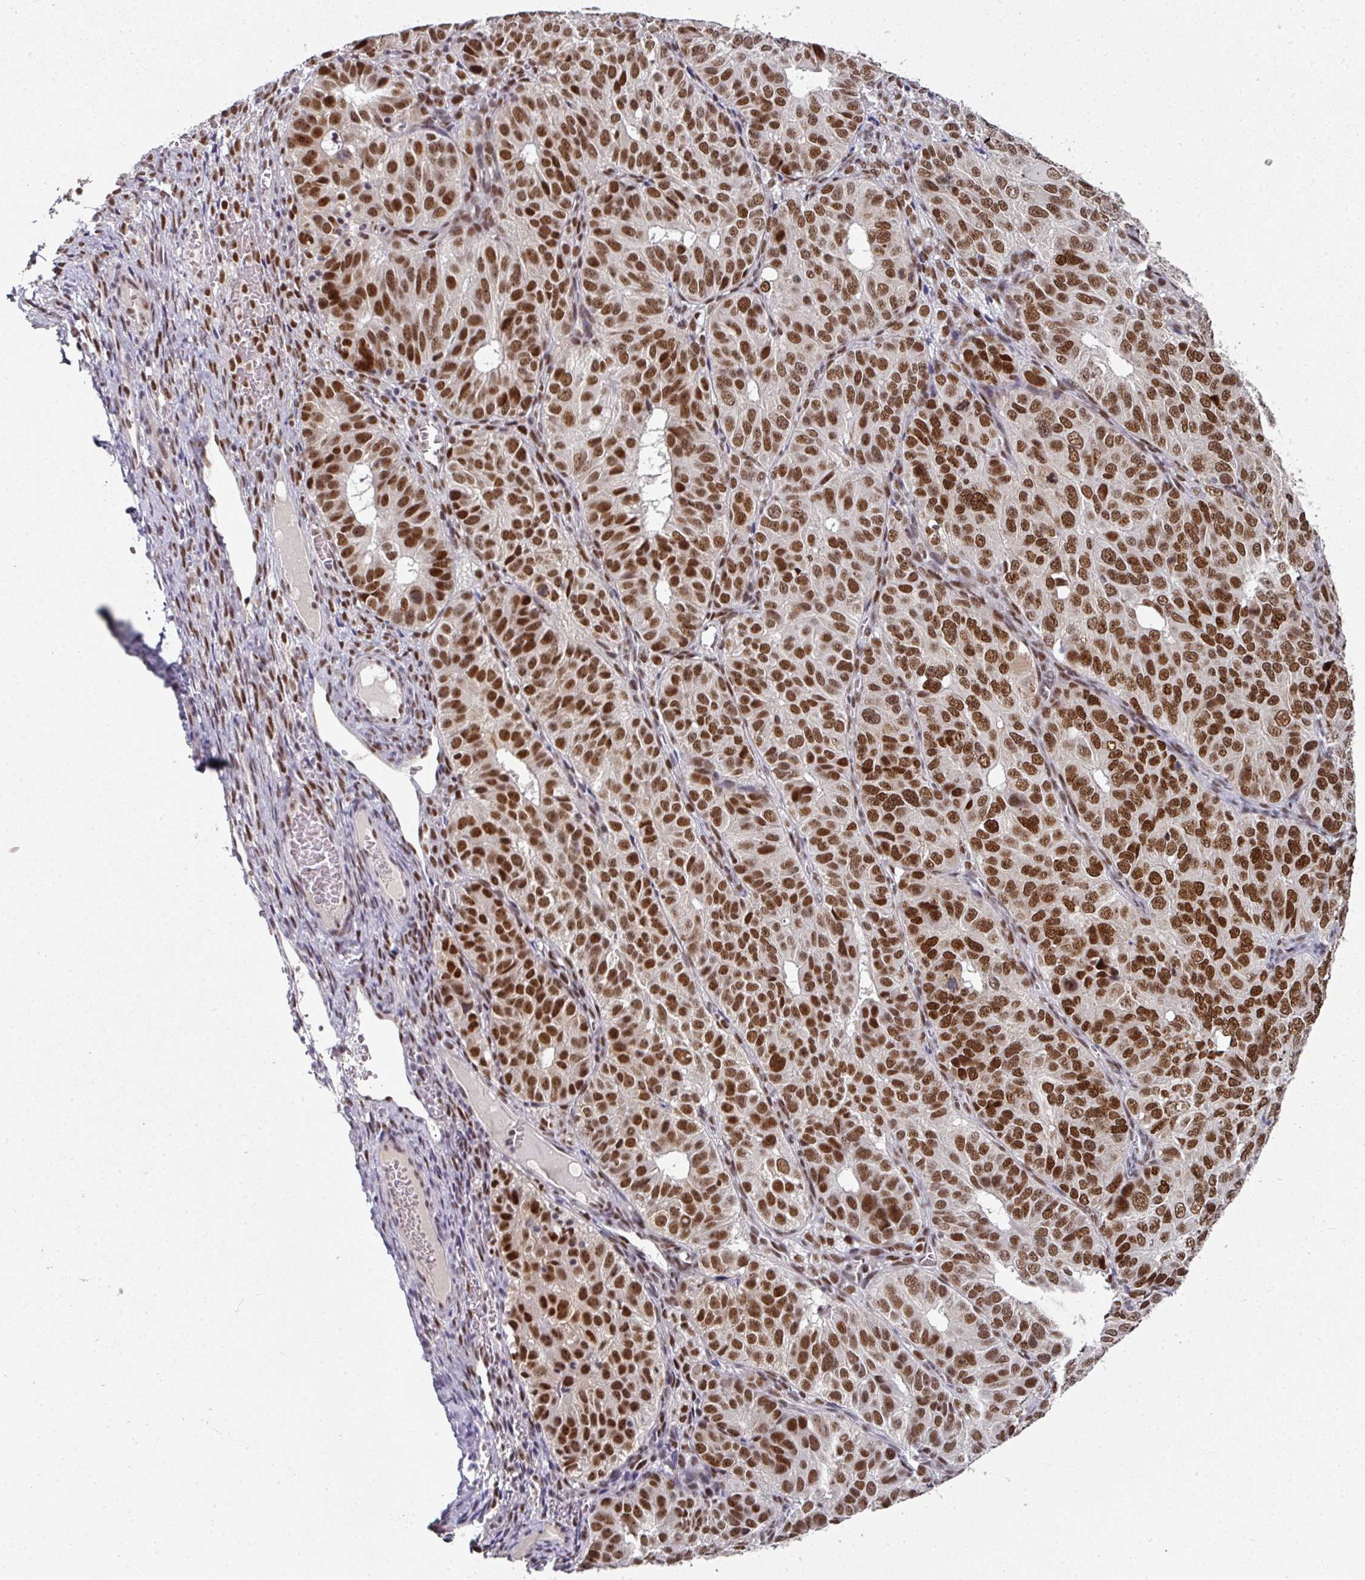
{"staining": {"intensity": "strong", "quantity": ">75%", "location": "nuclear"}, "tissue": "ovarian cancer", "cell_type": "Tumor cells", "image_type": "cancer", "snomed": [{"axis": "morphology", "description": "Carcinoma, endometroid"}, {"axis": "topography", "description": "Ovary"}], "caption": "Protein analysis of ovarian endometroid carcinoma tissue shows strong nuclear expression in about >75% of tumor cells.", "gene": "RAD50", "patient": {"sex": "female", "age": 51}}